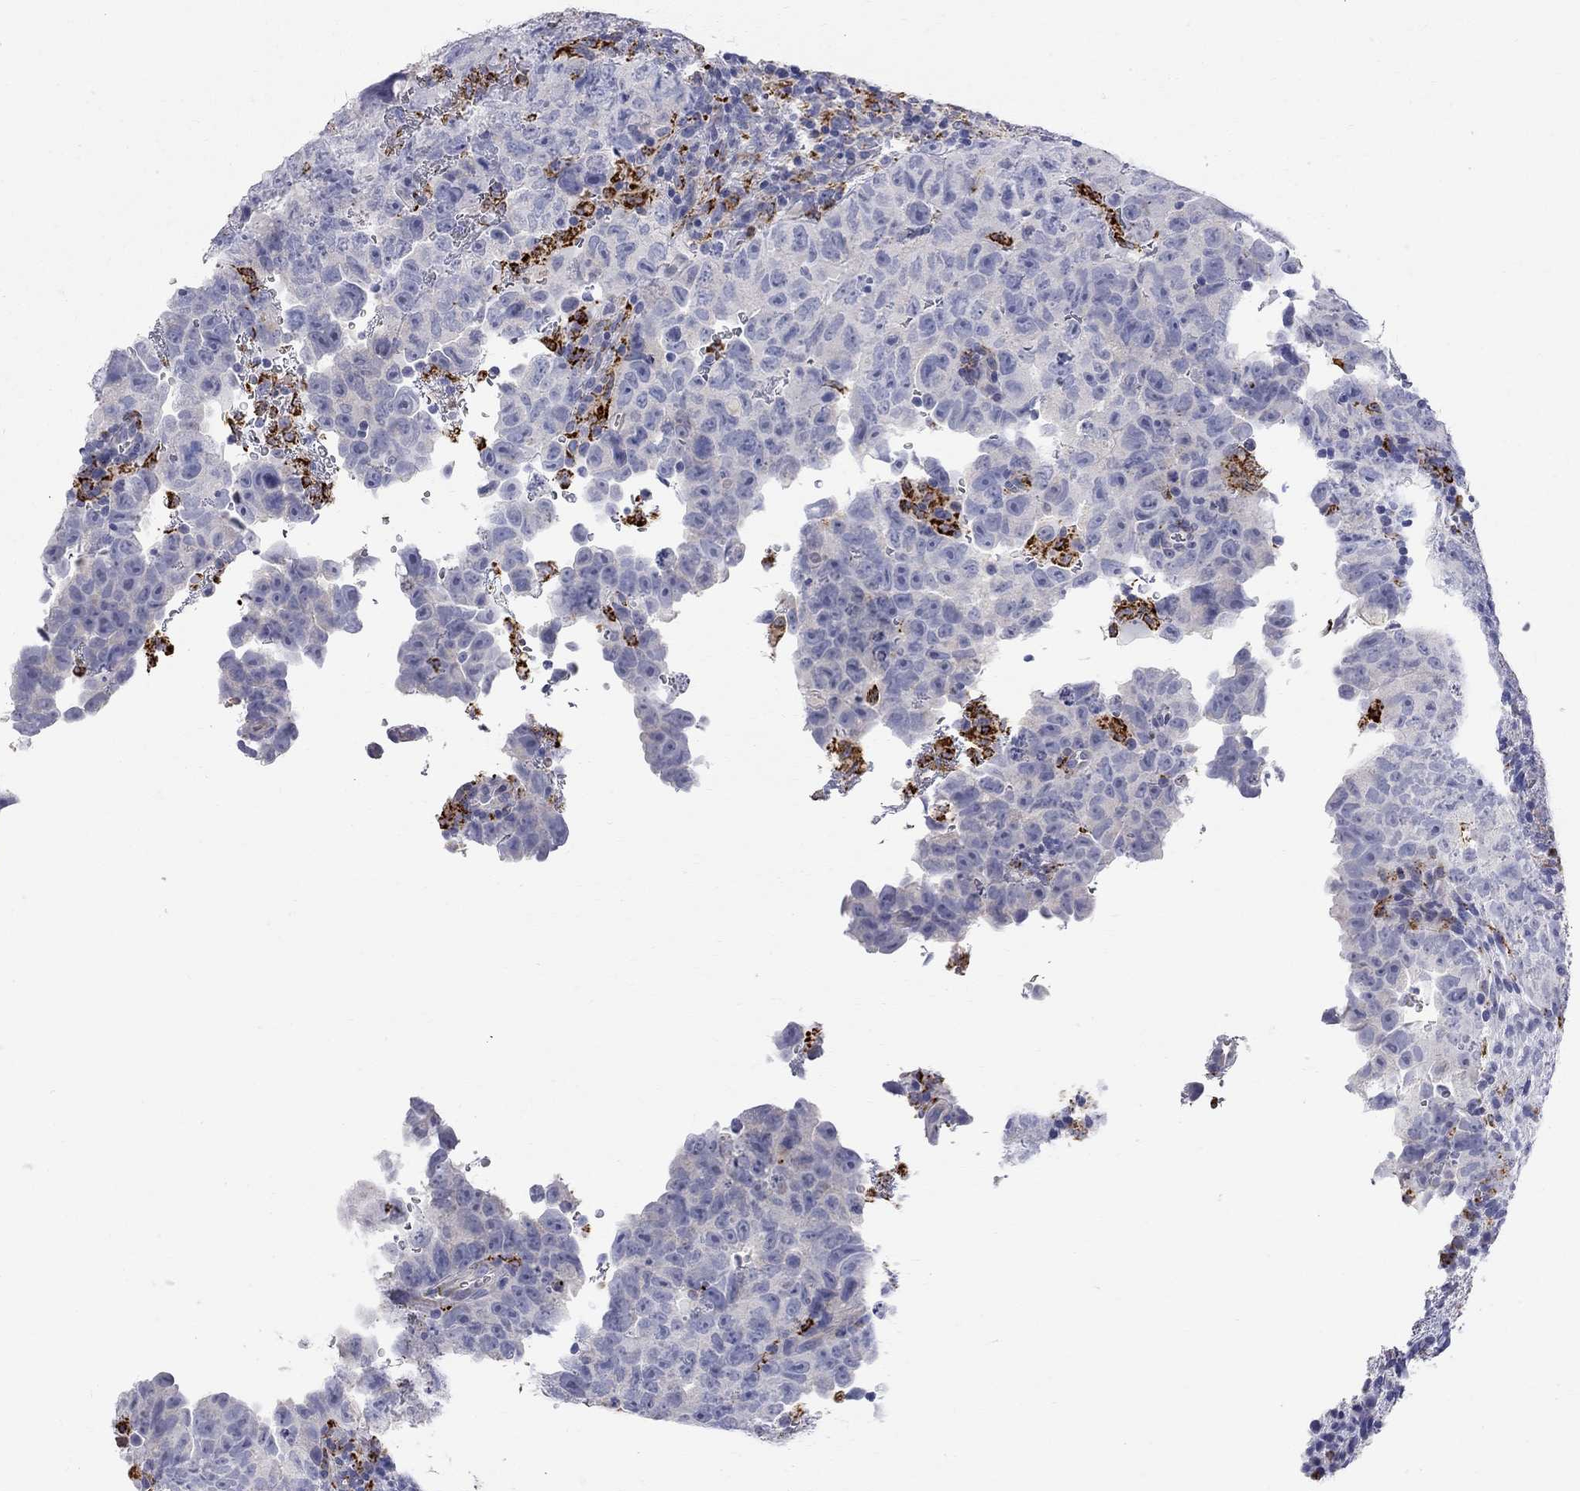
{"staining": {"intensity": "negative", "quantity": "none", "location": "none"}, "tissue": "testis cancer", "cell_type": "Tumor cells", "image_type": "cancer", "snomed": [{"axis": "morphology", "description": "Carcinoma, Embryonal, NOS"}, {"axis": "topography", "description": "Testis"}], "caption": "Immunohistochemistry (IHC) photomicrograph of testis cancer (embryonal carcinoma) stained for a protein (brown), which displays no expression in tumor cells.", "gene": "ACSL1", "patient": {"sex": "male", "age": 24}}